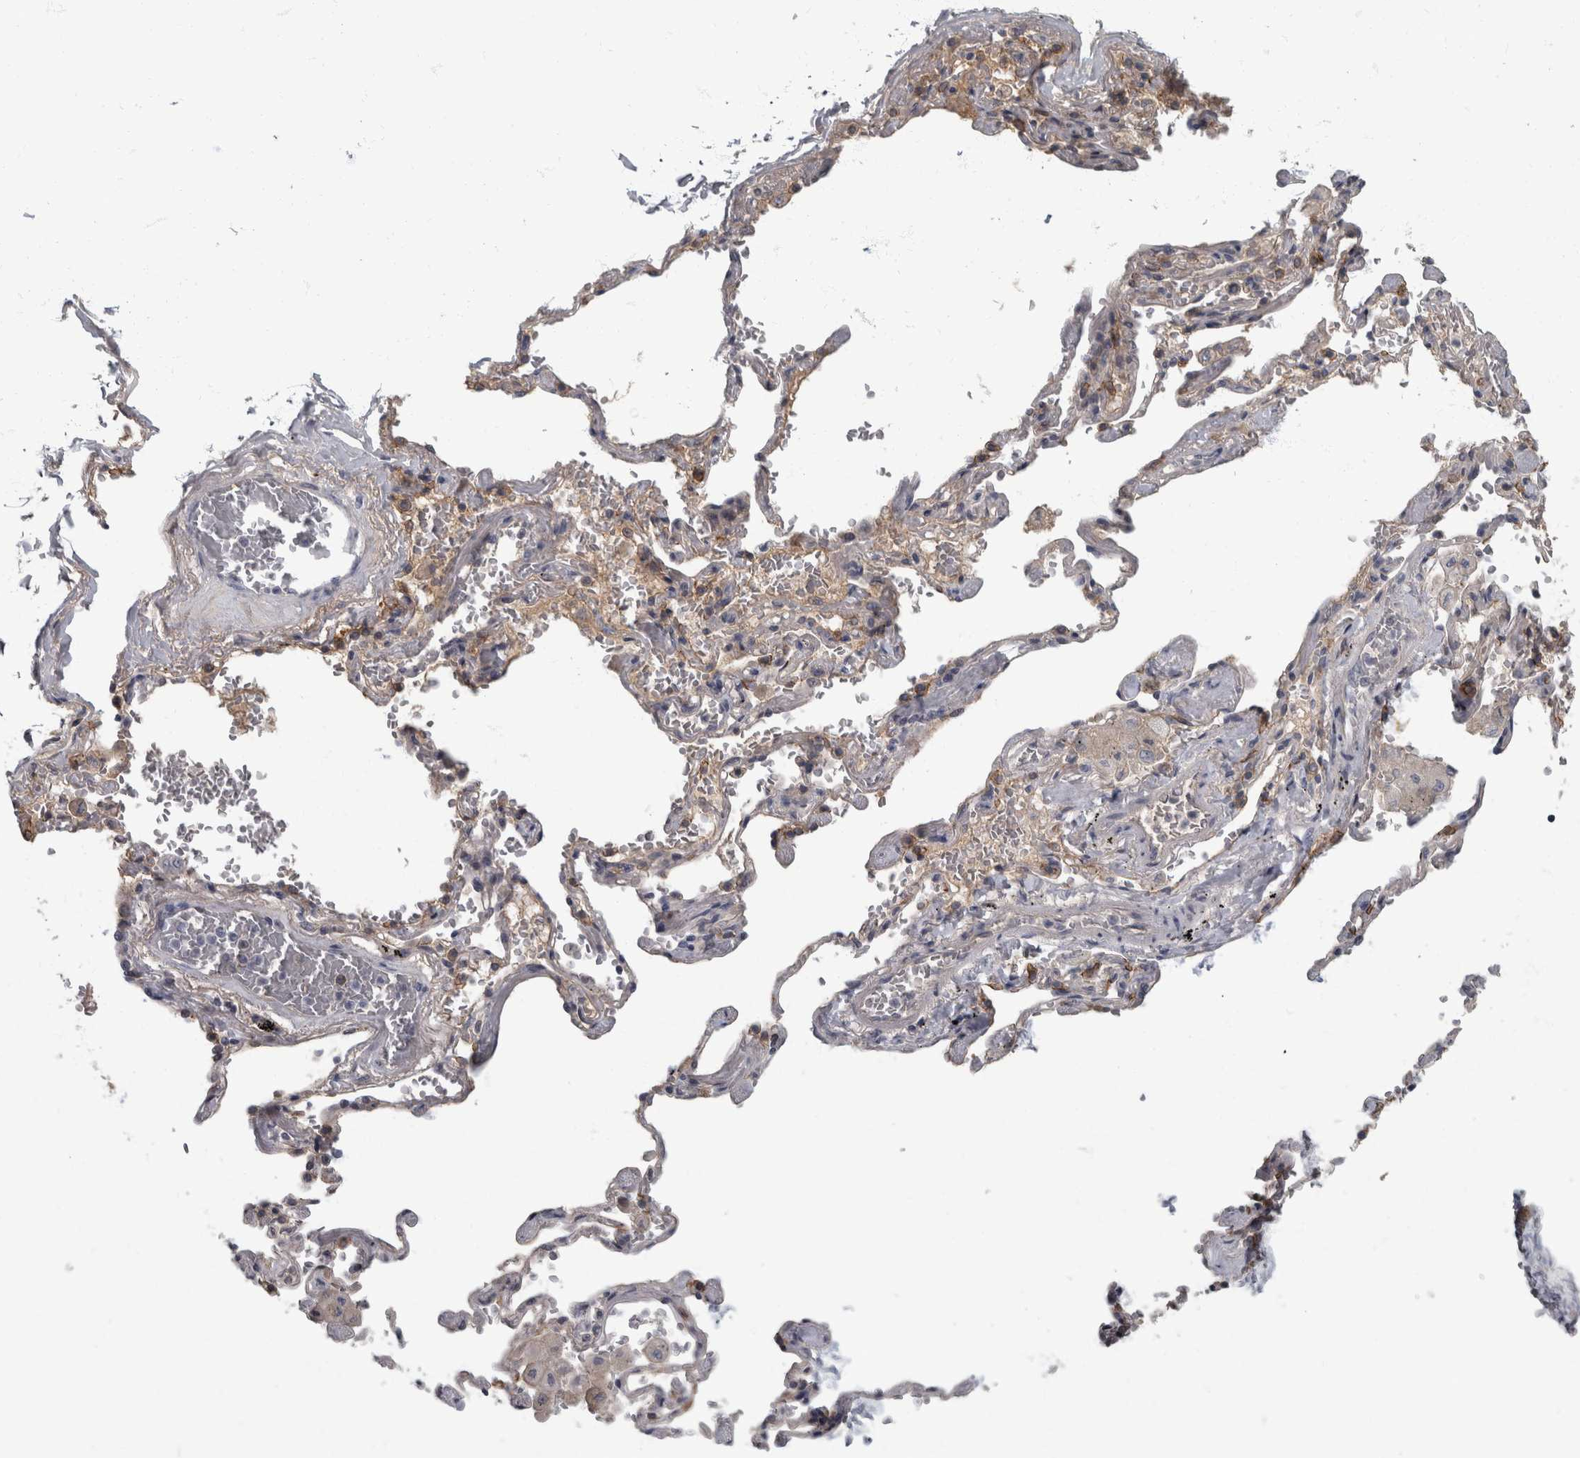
{"staining": {"intensity": "negative", "quantity": "none", "location": "none"}, "tissue": "adipose tissue", "cell_type": "Adipocytes", "image_type": "normal", "snomed": [{"axis": "morphology", "description": "Normal tissue, NOS"}, {"axis": "topography", "description": "Cartilage tissue"}, {"axis": "topography", "description": "Lung"}], "caption": "Photomicrograph shows no protein positivity in adipocytes of normal adipose tissue. Nuclei are stained in blue.", "gene": "DSG2", "patient": {"sex": "female", "age": 77}}